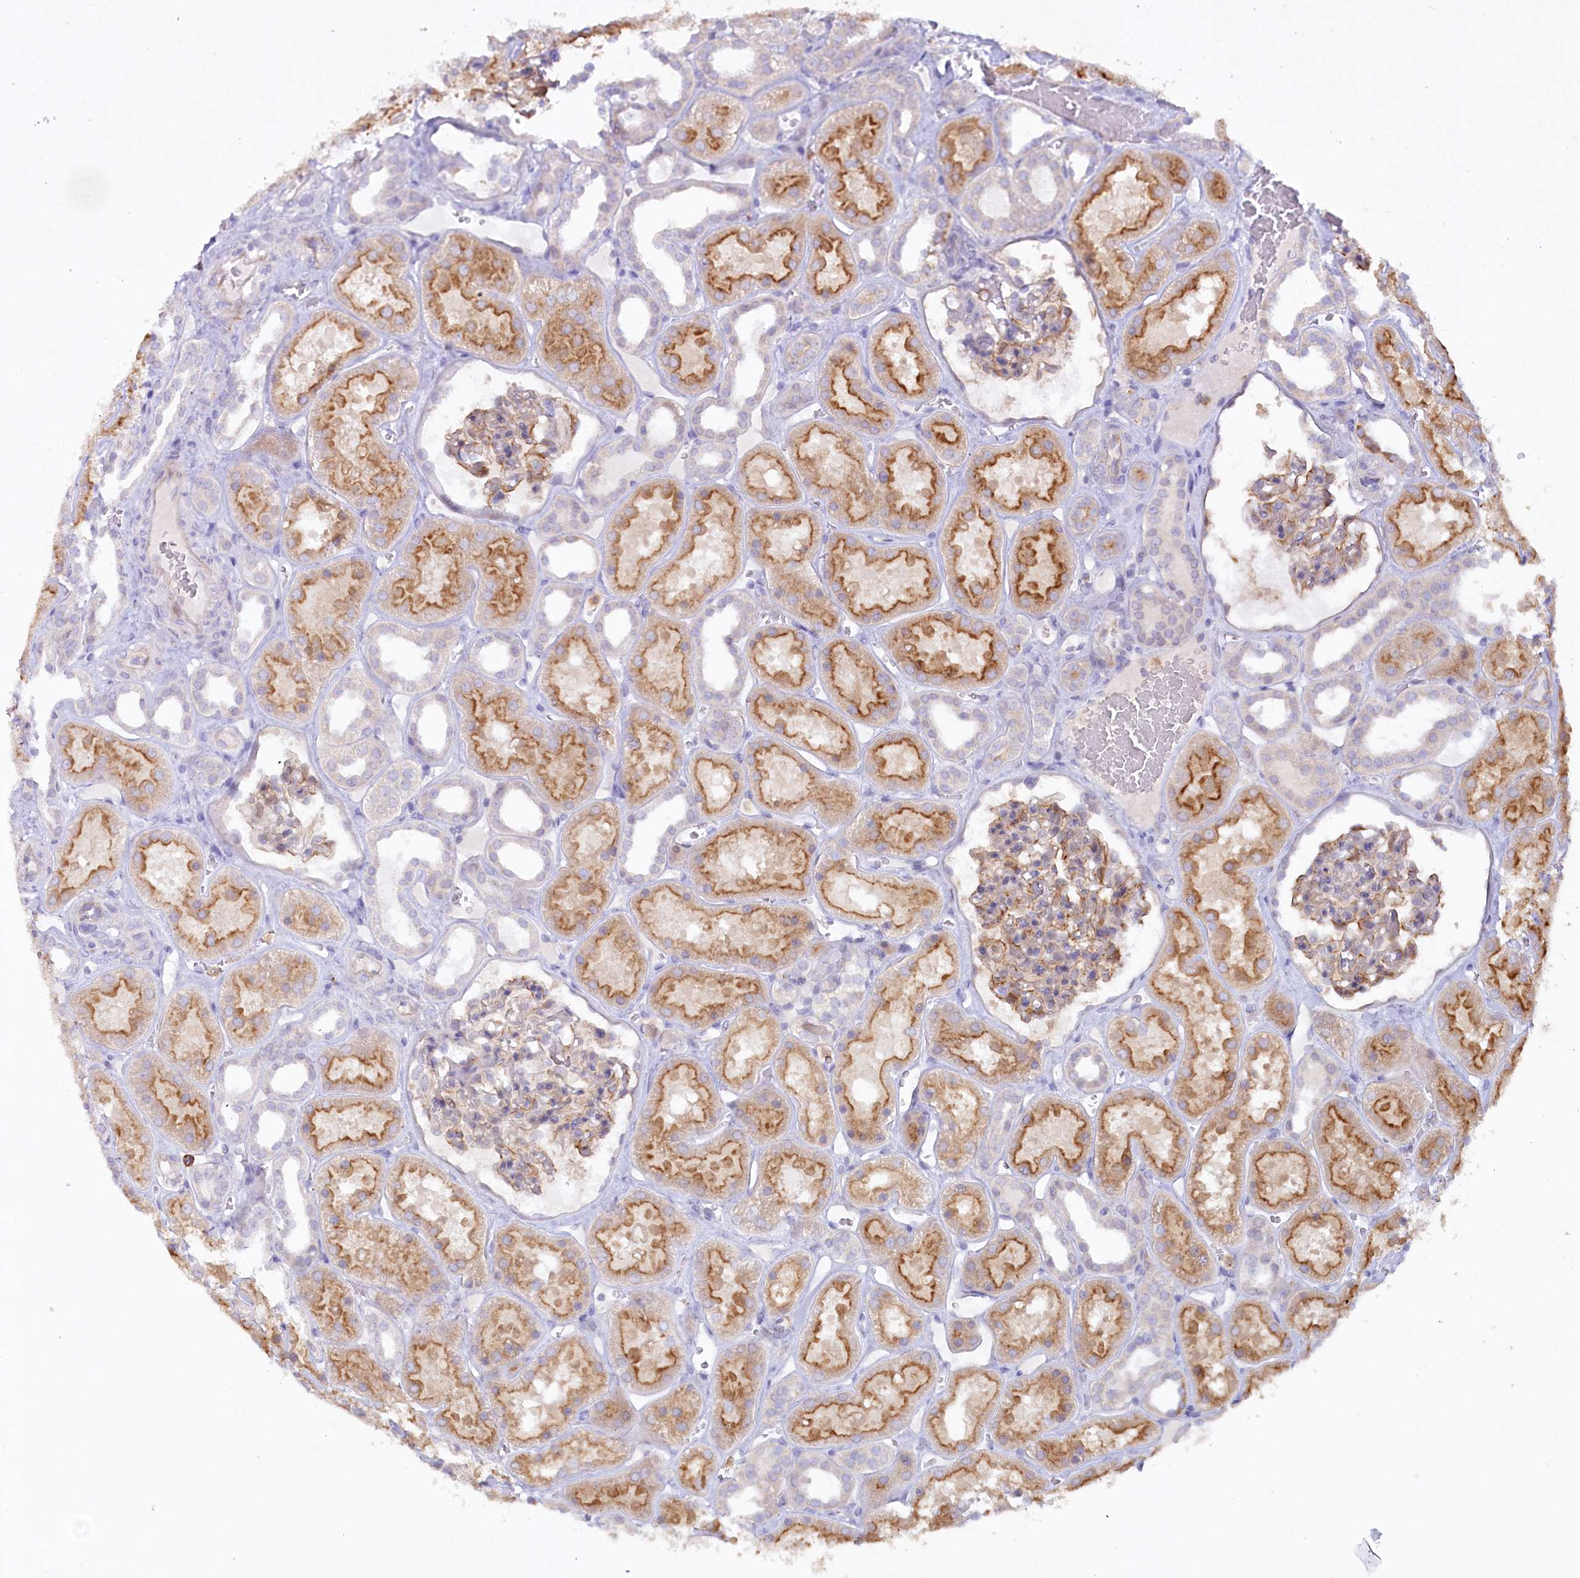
{"staining": {"intensity": "moderate", "quantity": "<25%", "location": "cytoplasmic/membranous"}, "tissue": "kidney", "cell_type": "Cells in glomeruli", "image_type": "normal", "snomed": [{"axis": "morphology", "description": "Normal tissue, NOS"}, {"axis": "topography", "description": "Kidney"}], "caption": "Kidney stained for a protein demonstrates moderate cytoplasmic/membranous positivity in cells in glomeruli.", "gene": "ALDH3B1", "patient": {"sex": "female", "age": 41}}